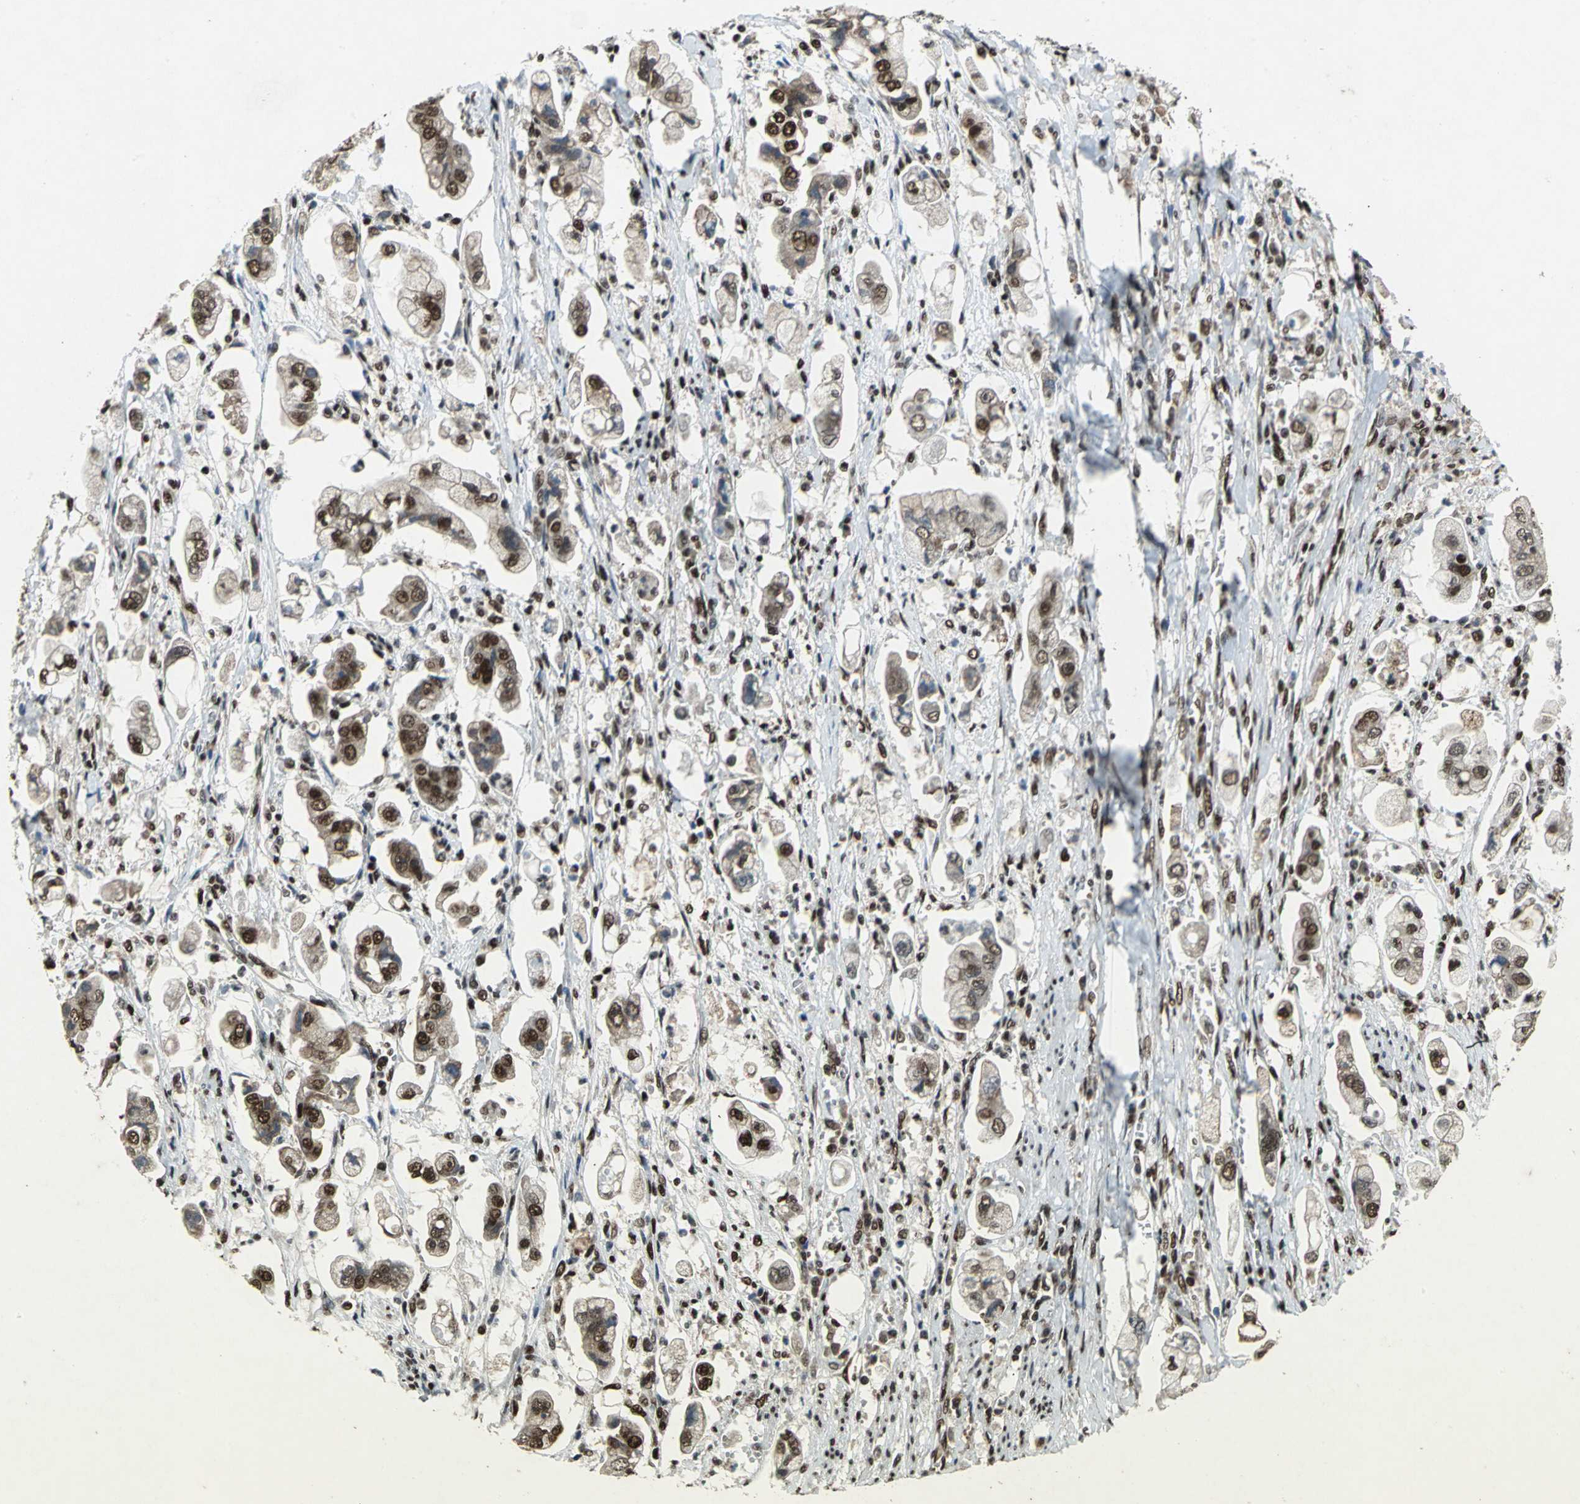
{"staining": {"intensity": "strong", "quantity": ">75%", "location": "nuclear"}, "tissue": "stomach cancer", "cell_type": "Tumor cells", "image_type": "cancer", "snomed": [{"axis": "morphology", "description": "Adenocarcinoma, NOS"}, {"axis": "topography", "description": "Stomach"}], "caption": "Protein staining reveals strong nuclear staining in approximately >75% of tumor cells in stomach cancer (adenocarcinoma). (IHC, brightfield microscopy, high magnification).", "gene": "MTA2", "patient": {"sex": "male", "age": 62}}